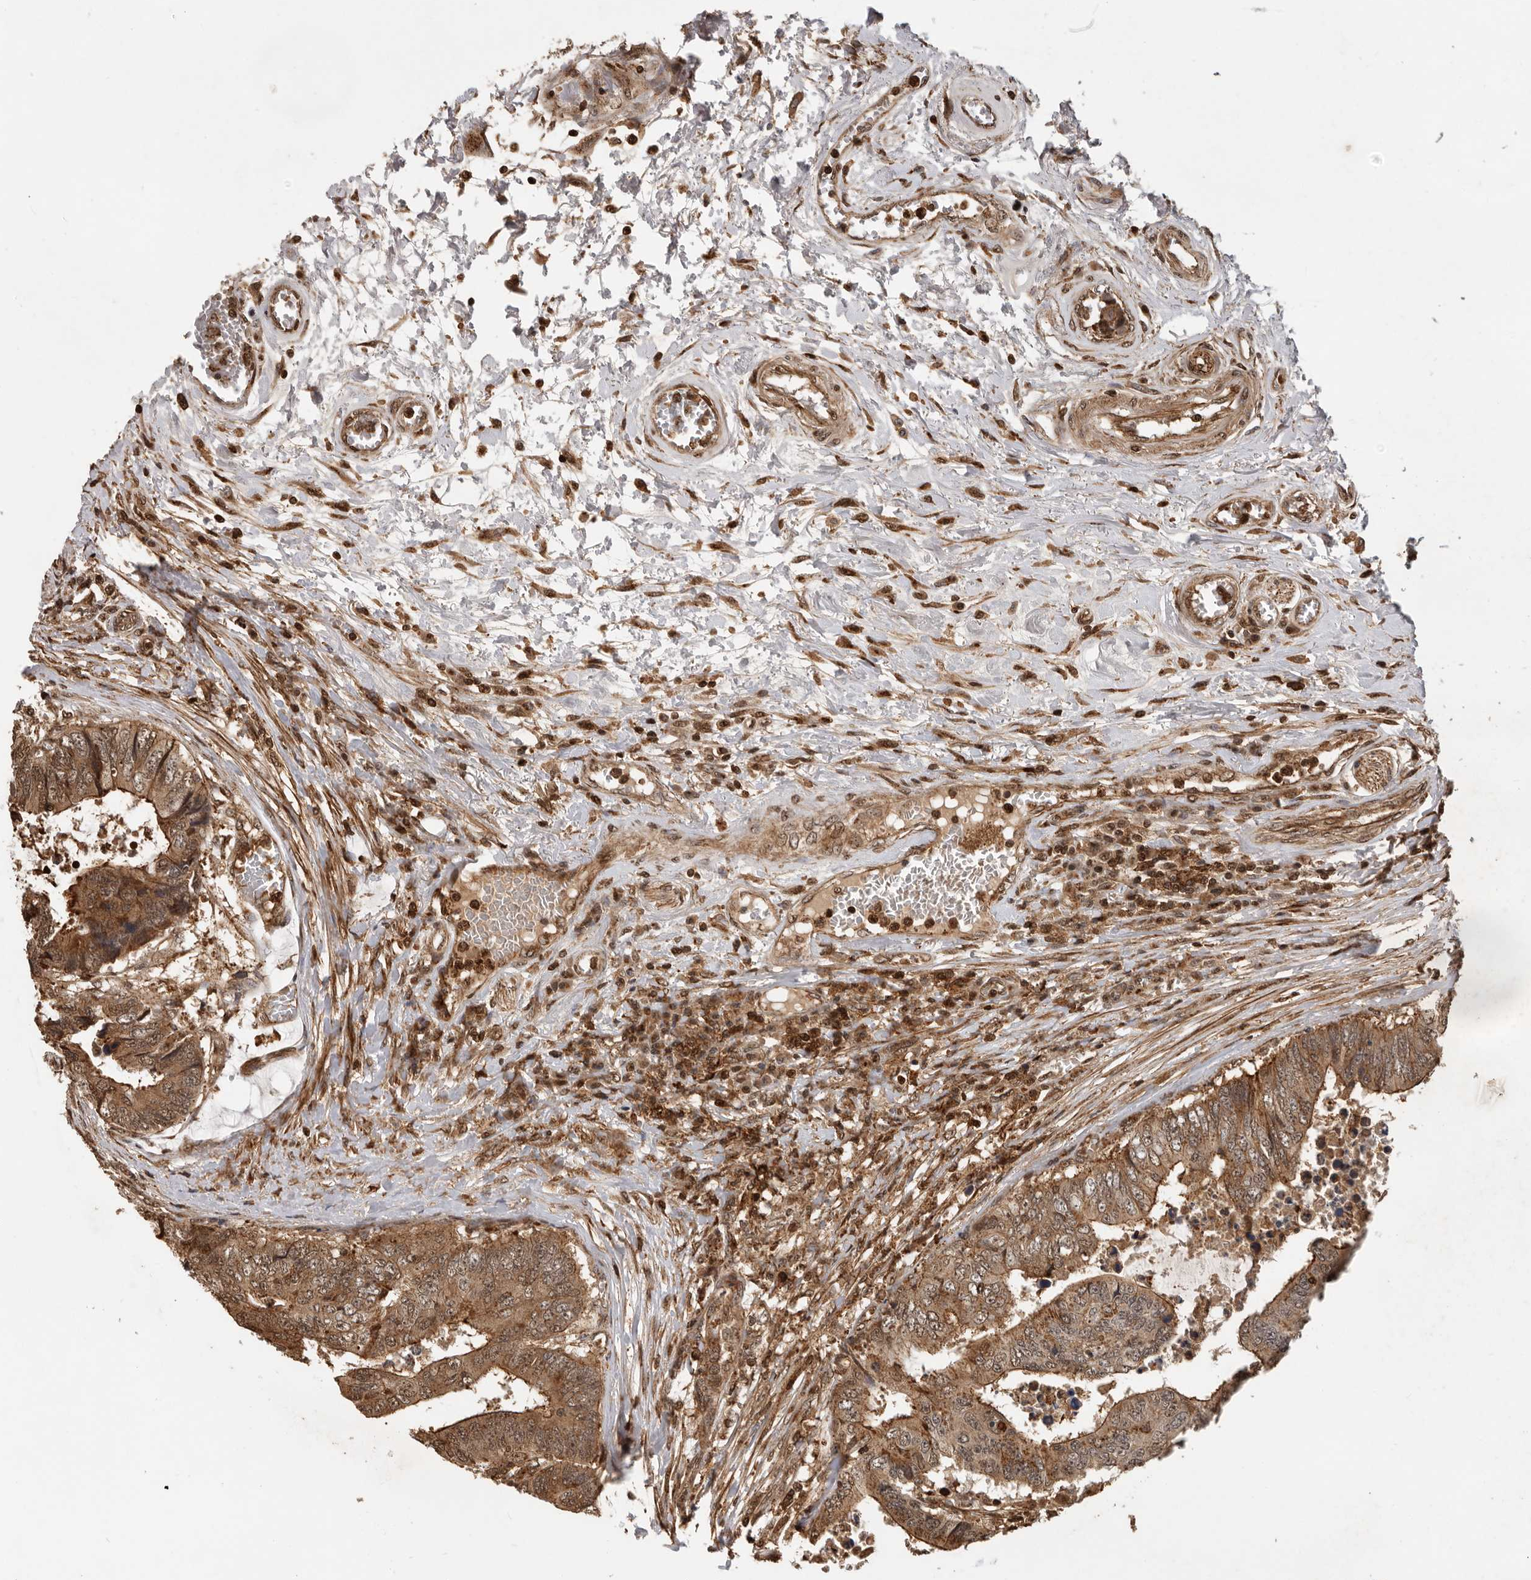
{"staining": {"intensity": "strong", "quantity": ">75%", "location": "cytoplasmic/membranous"}, "tissue": "colorectal cancer", "cell_type": "Tumor cells", "image_type": "cancer", "snomed": [{"axis": "morphology", "description": "Adenocarcinoma, NOS"}, {"axis": "topography", "description": "Rectum"}], "caption": "Strong cytoplasmic/membranous expression for a protein is present in about >75% of tumor cells of colorectal cancer using IHC.", "gene": "RNF157", "patient": {"sex": "male", "age": 84}}